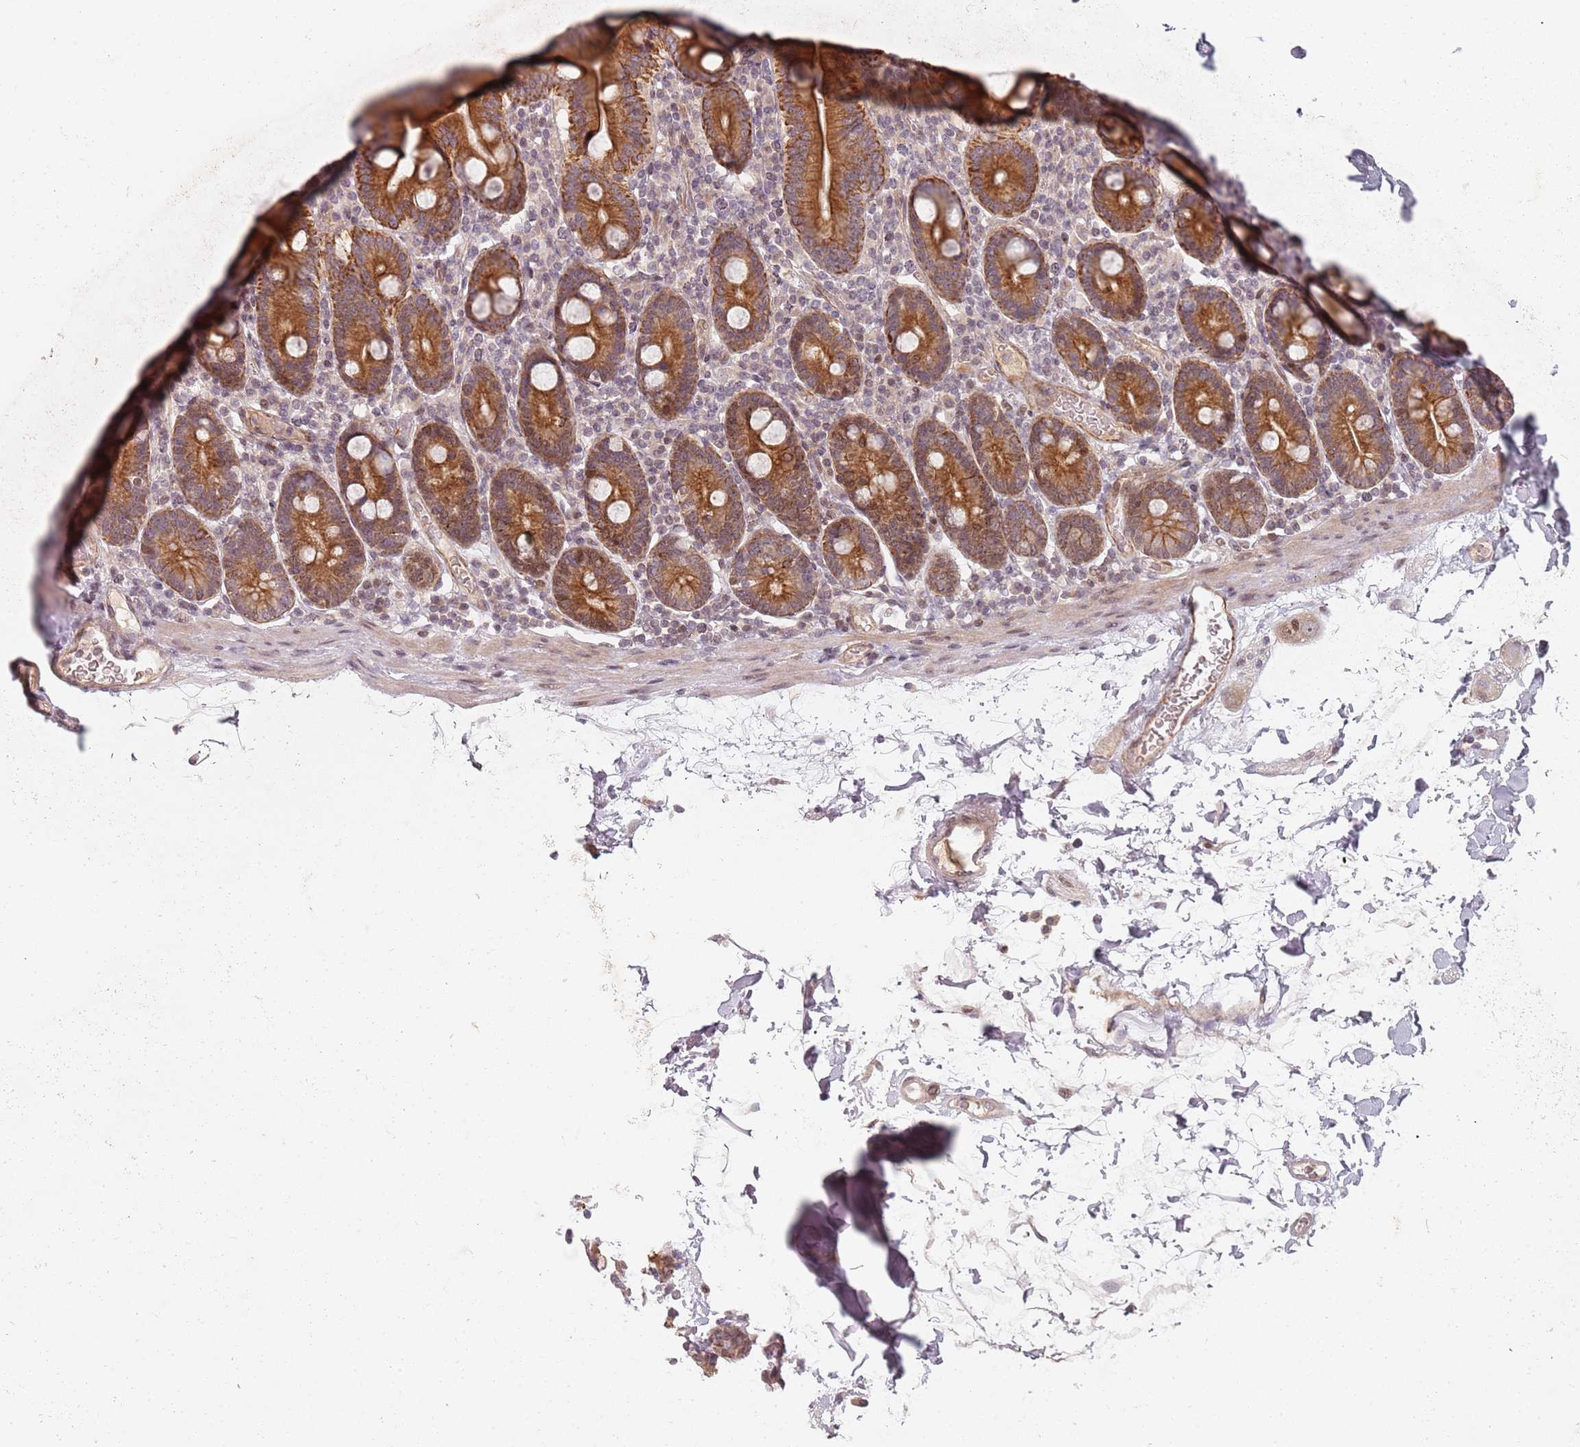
{"staining": {"intensity": "strong", "quantity": ">75%", "location": "cytoplasmic/membranous"}, "tissue": "duodenum", "cell_type": "Glandular cells", "image_type": "normal", "snomed": [{"axis": "morphology", "description": "Normal tissue, NOS"}, {"axis": "topography", "description": "Duodenum"}], "caption": "Protein analysis of benign duodenum reveals strong cytoplasmic/membranous expression in about >75% of glandular cells.", "gene": "RPS6KA2", "patient": {"sex": "male", "age": 55}}